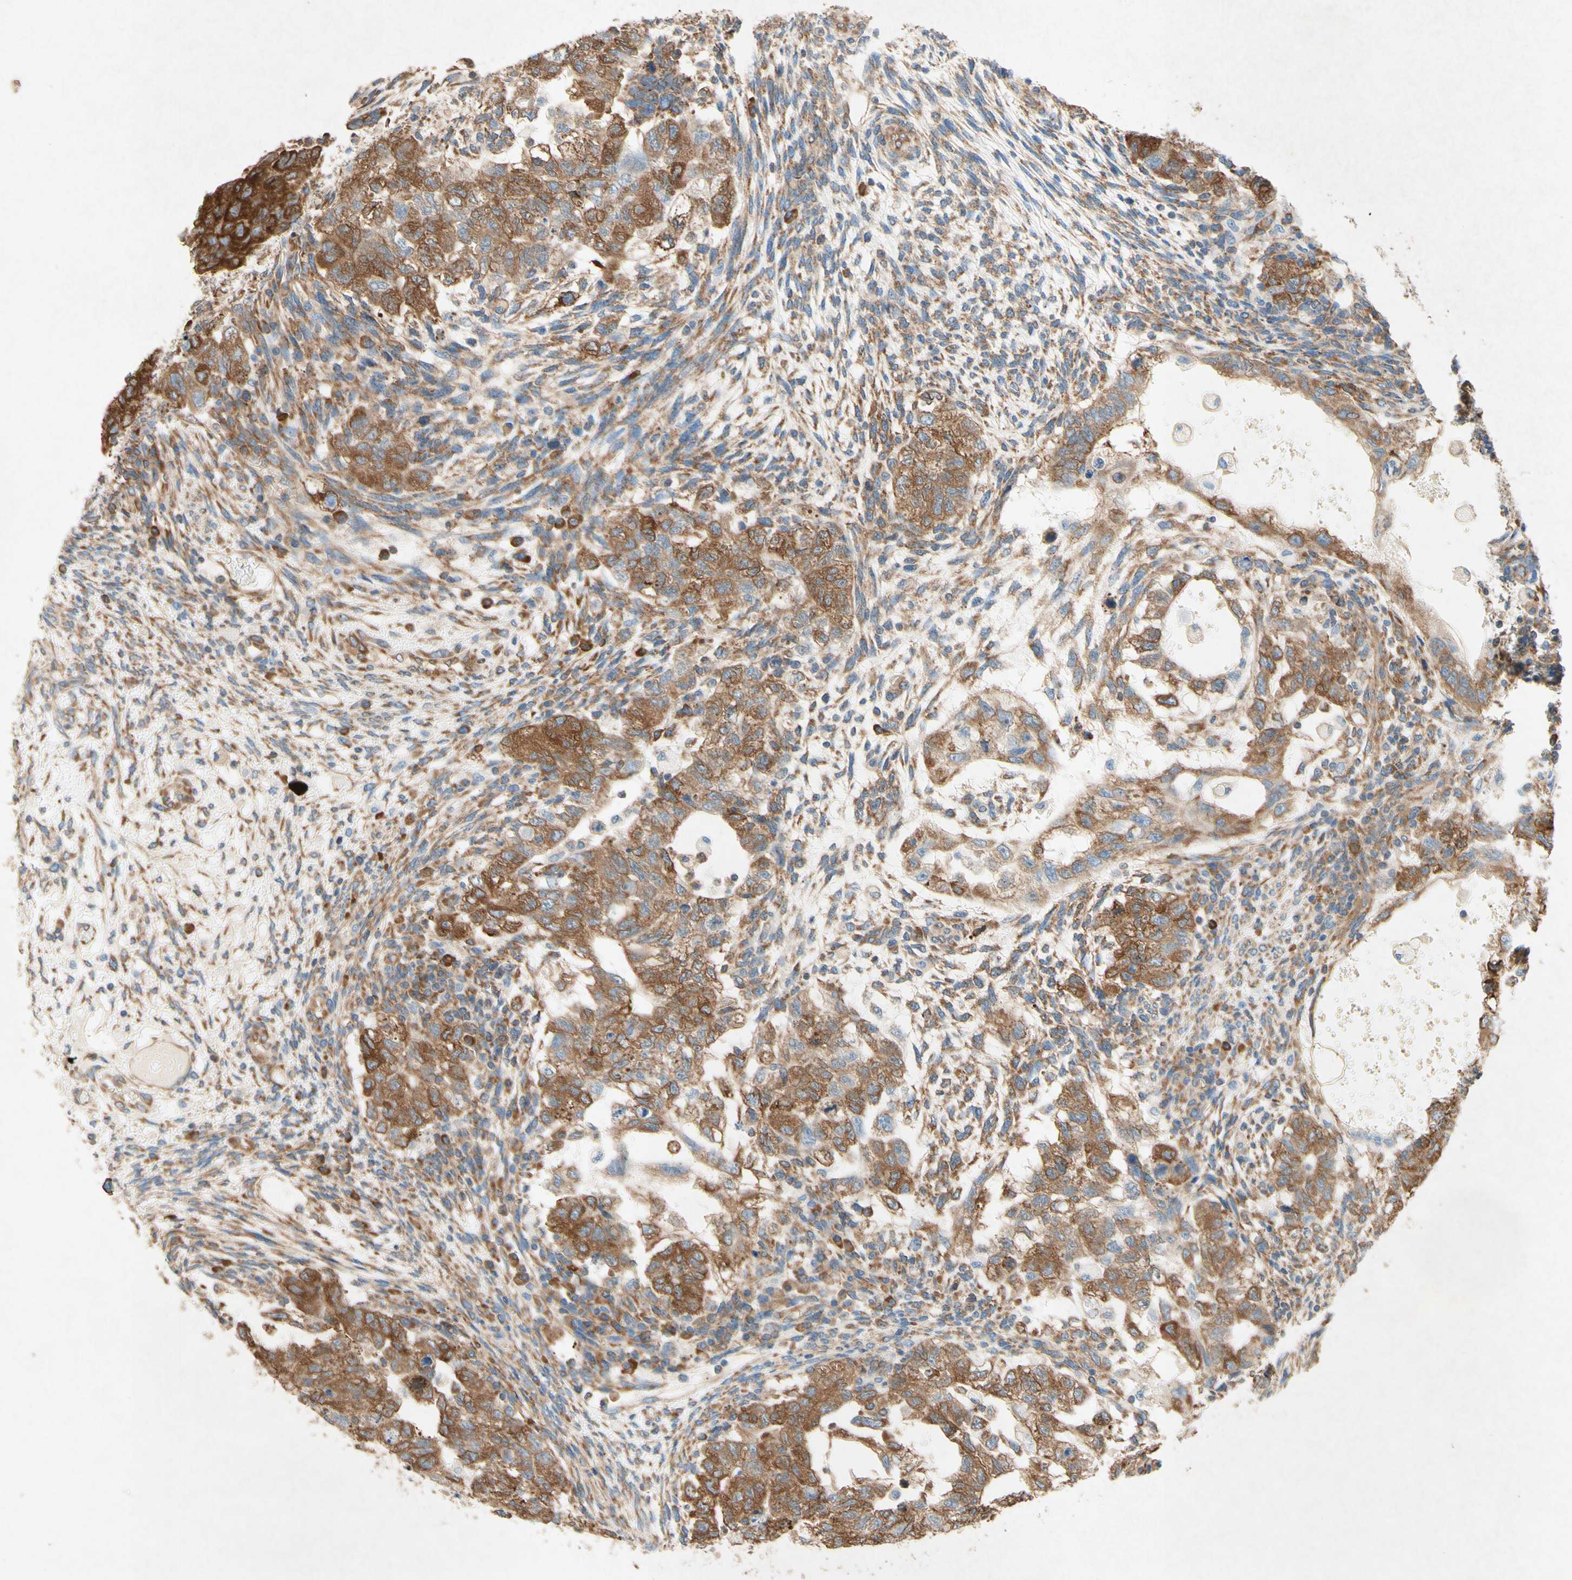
{"staining": {"intensity": "moderate", "quantity": ">75%", "location": "cytoplasmic/membranous"}, "tissue": "testis cancer", "cell_type": "Tumor cells", "image_type": "cancer", "snomed": [{"axis": "morphology", "description": "Normal tissue, NOS"}, {"axis": "morphology", "description": "Carcinoma, Embryonal, NOS"}, {"axis": "topography", "description": "Testis"}], "caption": "An immunohistochemistry (IHC) micrograph of neoplastic tissue is shown. Protein staining in brown shows moderate cytoplasmic/membranous positivity in testis embryonal carcinoma within tumor cells.", "gene": "PABPC1", "patient": {"sex": "male", "age": 36}}